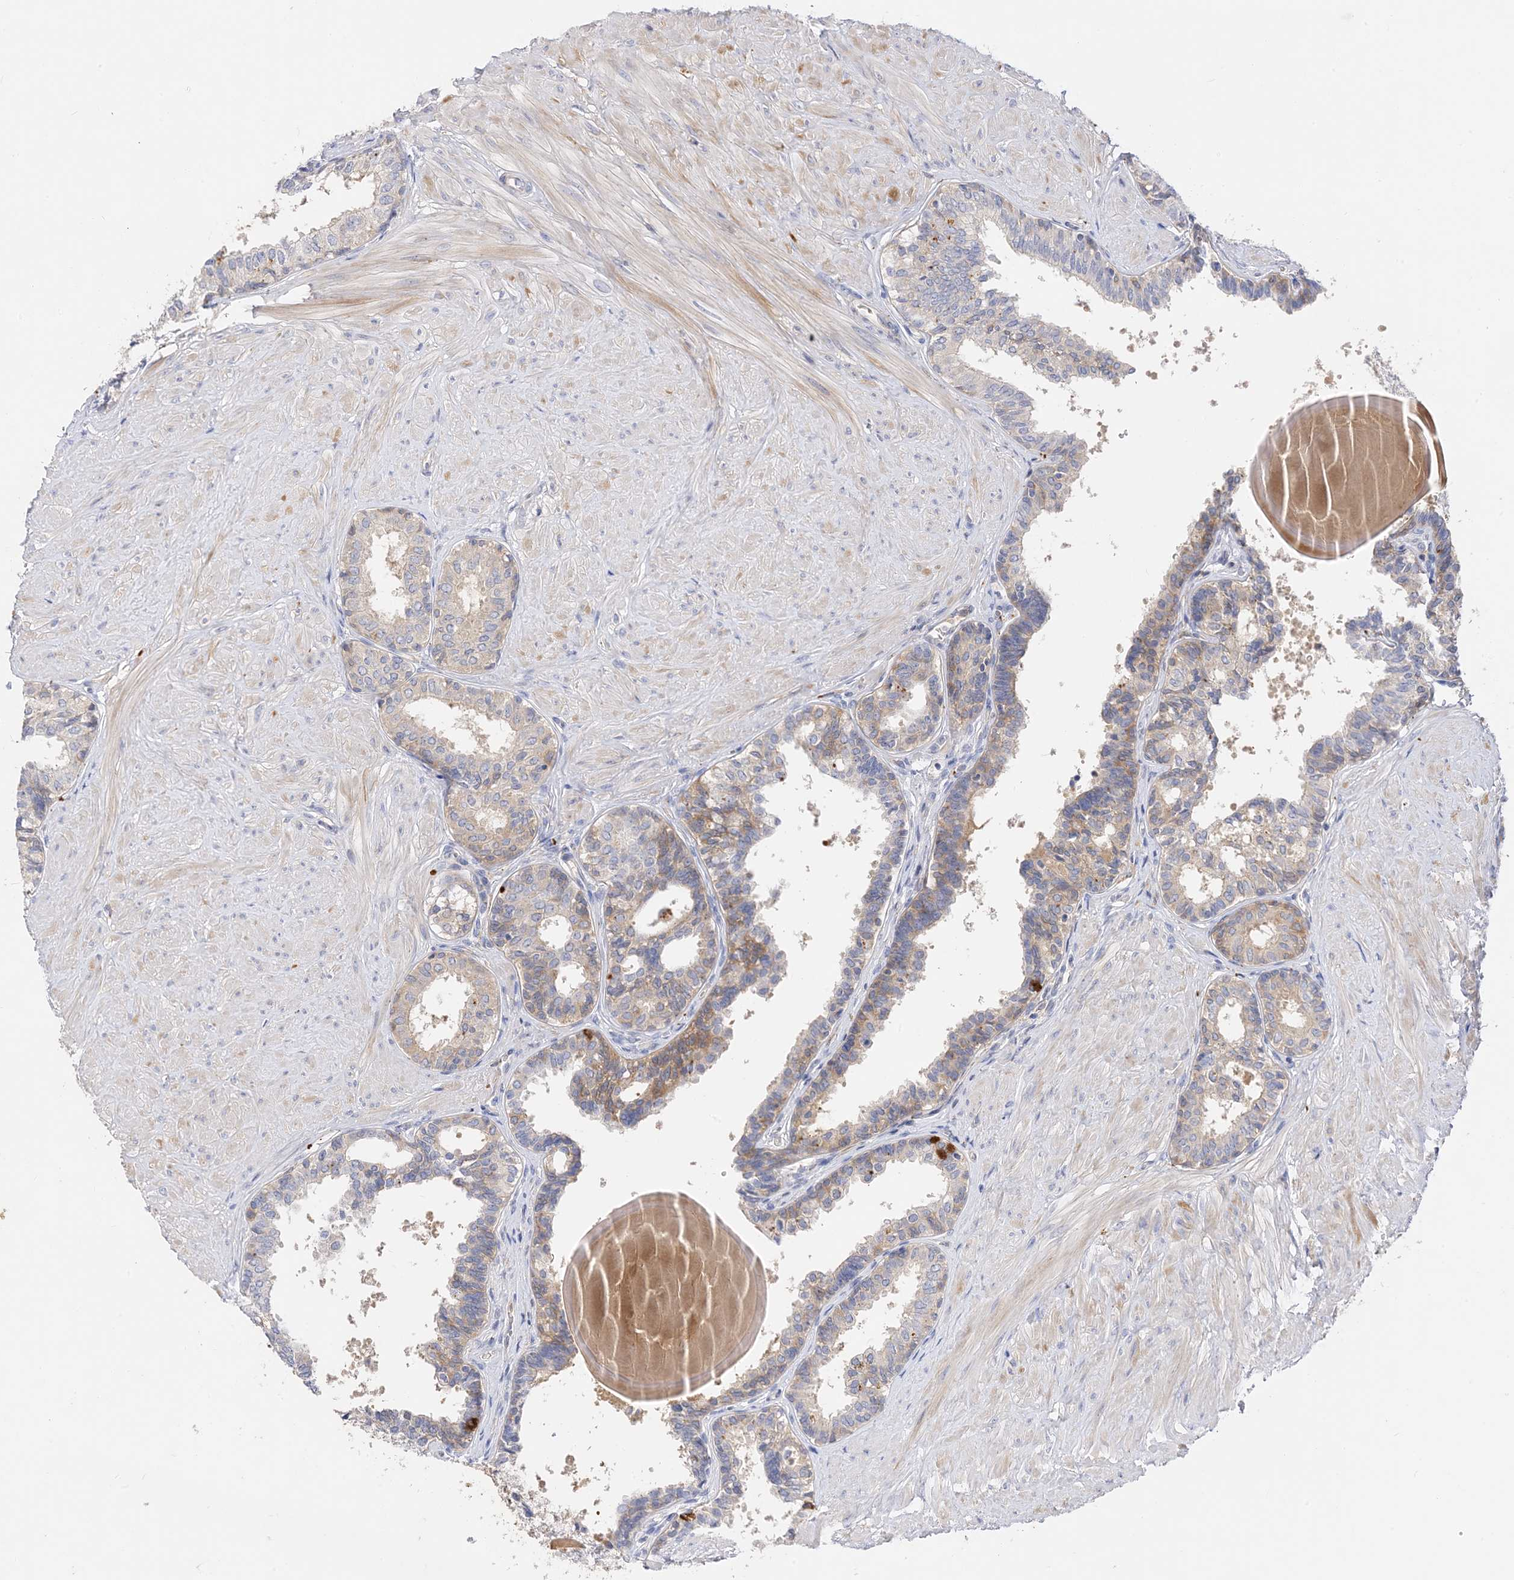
{"staining": {"intensity": "weak", "quantity": "25%-75%", "location": "cytoplasmic/membranous"}, "tissue": "prostate", "cell_type": "Glandular cells", "image_type": "normal", "snomed": [{"axis": "morphology", "description": "Normal tissue, NOS"}, {"axis": "topography", "description": "Prostate"}], "caption": "This is an image of IHC staining of unremarkable prostate, which shows weak positivity in the cytoplasmic/membranous of glandular cells.", "gene": "ARV1", "patient": {"sex": "male", "age": 48}}